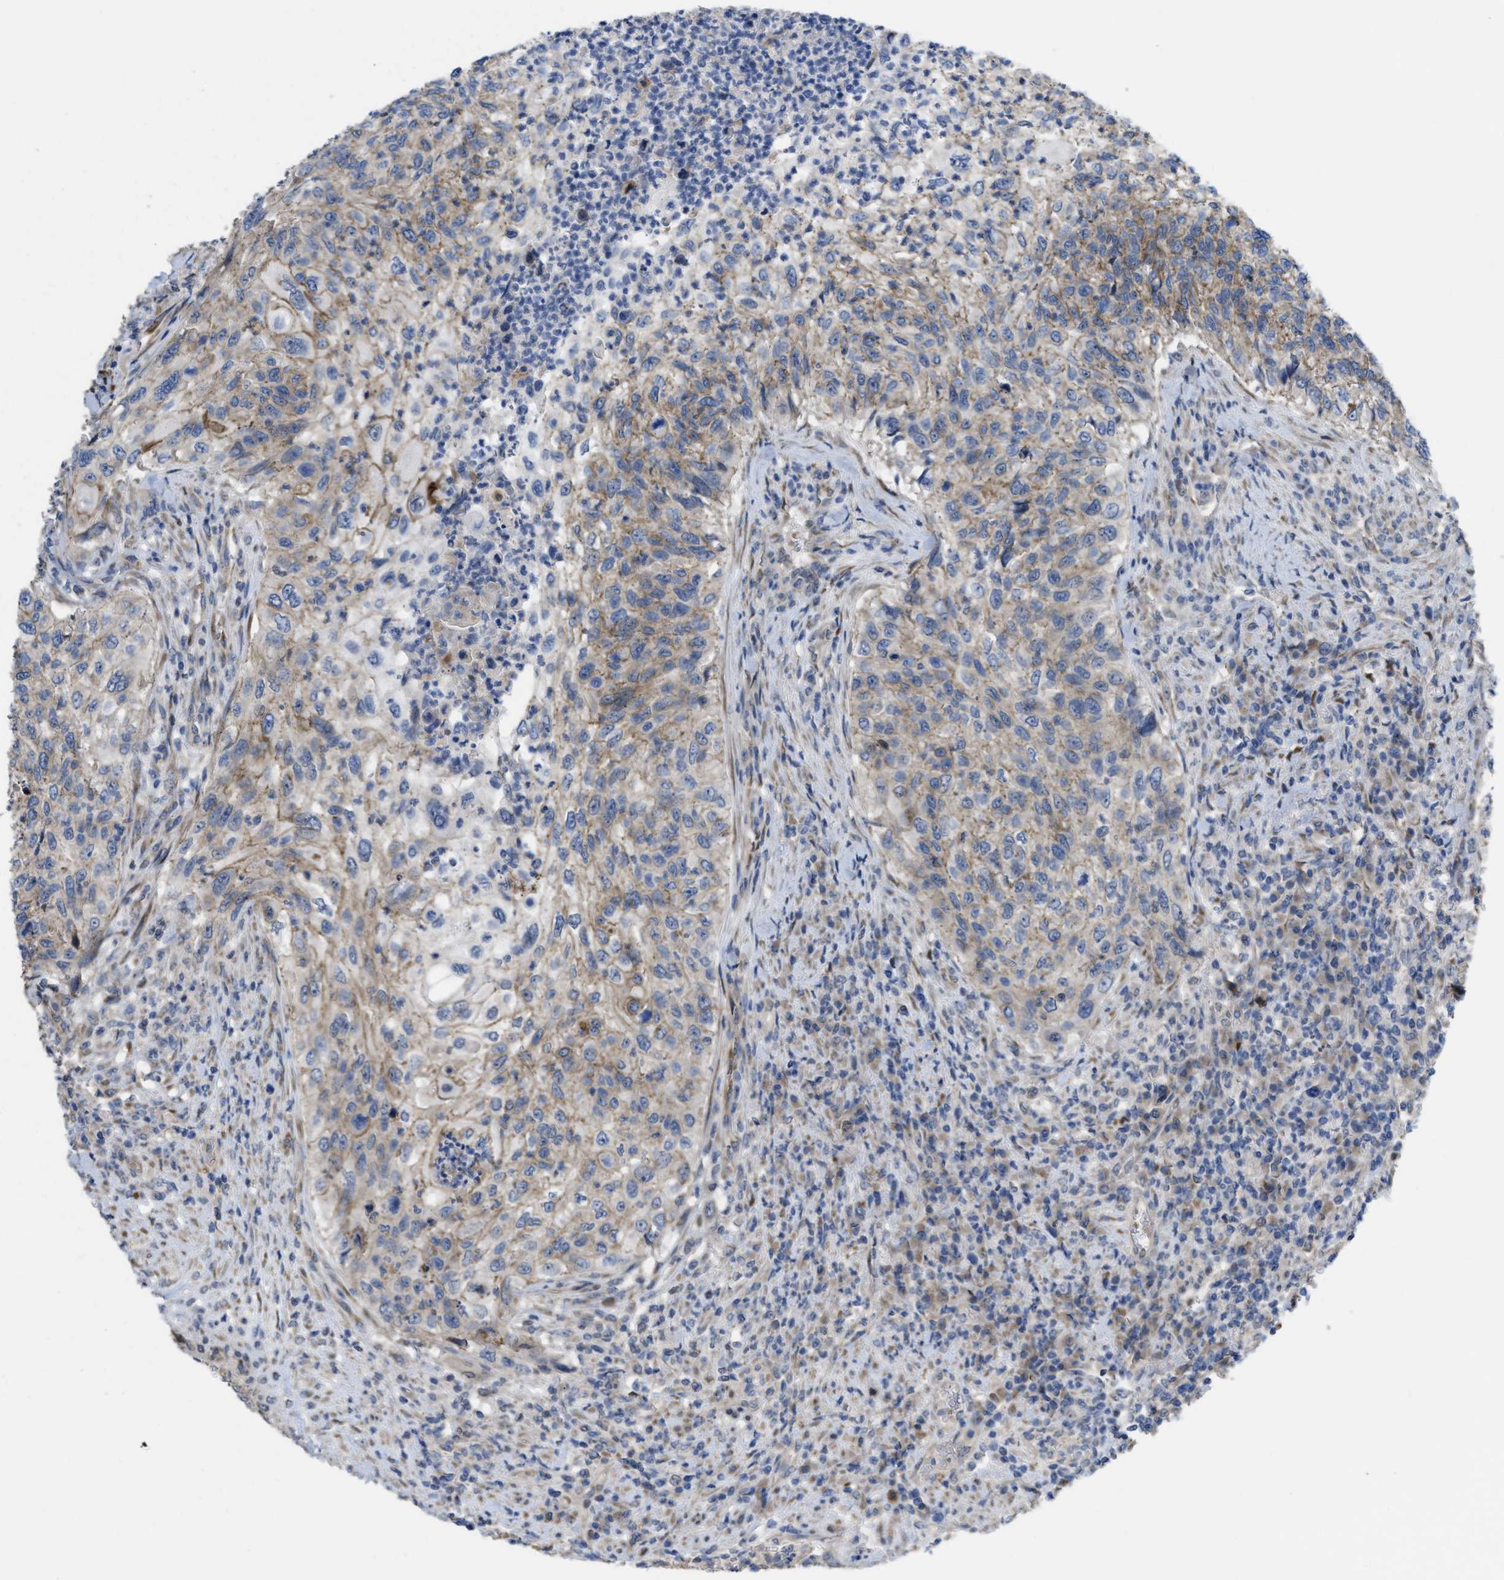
{"staining": {"intensity": "weak", "quantity": "25%-75%", "location": "cytoplasmic/membranous"}, "tissue": "urothelial cancer", "cell_type": "Tumor cells", "image_type": "cancer", "snomed": [{"axis": "morphology", "description": "Urothelial carcinoma, High grade"}, {"axis": "topography", "description": "Urinary bladder"}], "caption": "Immunohistochemical staining of urothelial carcinoma (high-grade) exhibits low levels of weak cytoplasmic/membranous protein expression in approximately 25%-75% of tumor cells.", "gene": "CDPF1", "patient": {"sex": "female", "age": 60}}